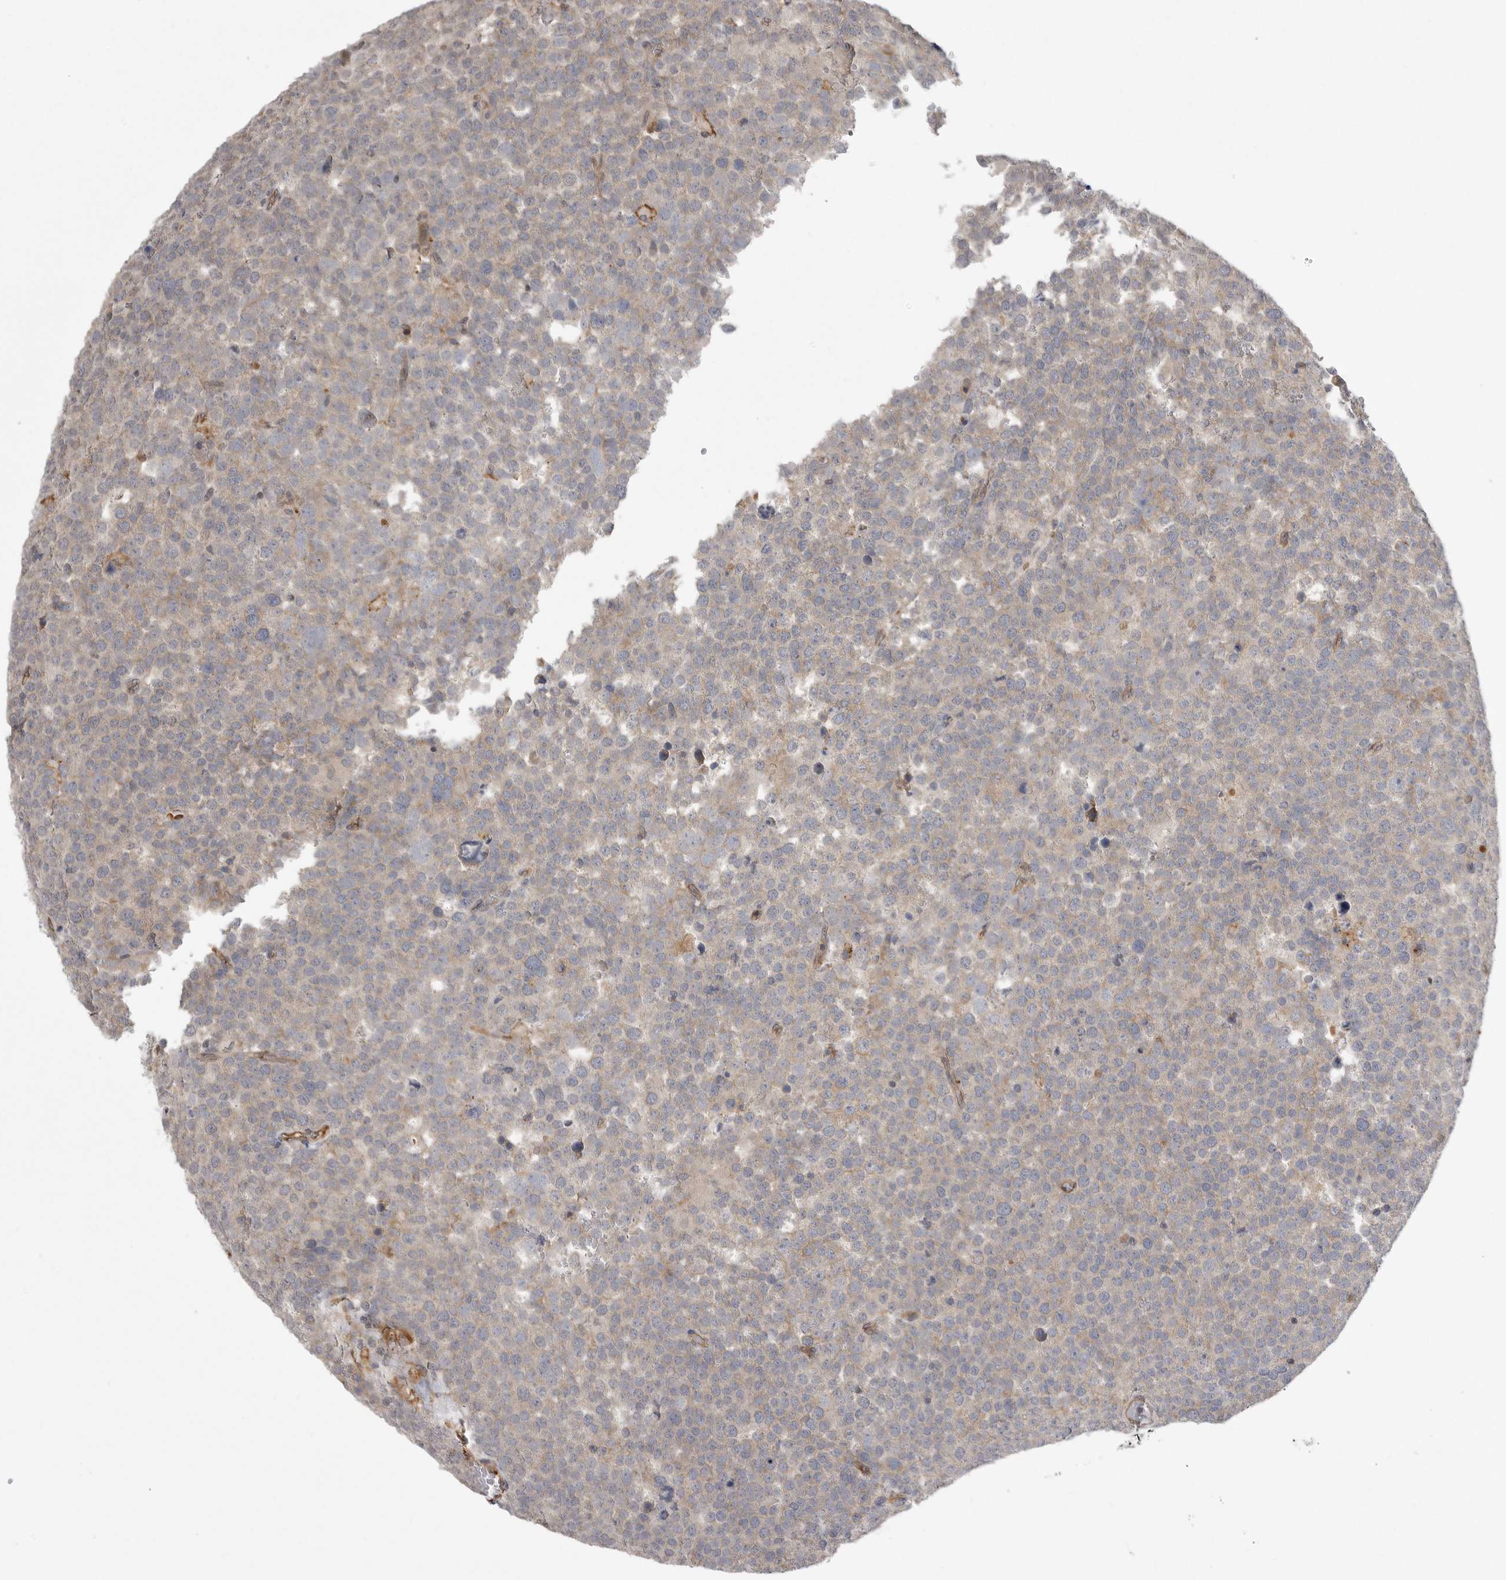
{"staining": {"intensity": "weak", "quantity": "<25%", "location": "cytoplasmic/membranous"}, "tissue": "testis cancer", "cell_type": "Tumor cells", "image_type": "cancer", "snomed": [{"axis": "morphology", "description": "Seminoma, NOS"}, {"axis": "topography", "description": "Testis"}], "caption": "Human testis cancer (seminoma) stained for a protein using immunohistochemistry demonstrates no staining in tumor cells.", "gene": "NECTIN1", "patient": {"sex": "male", "age": 71}}